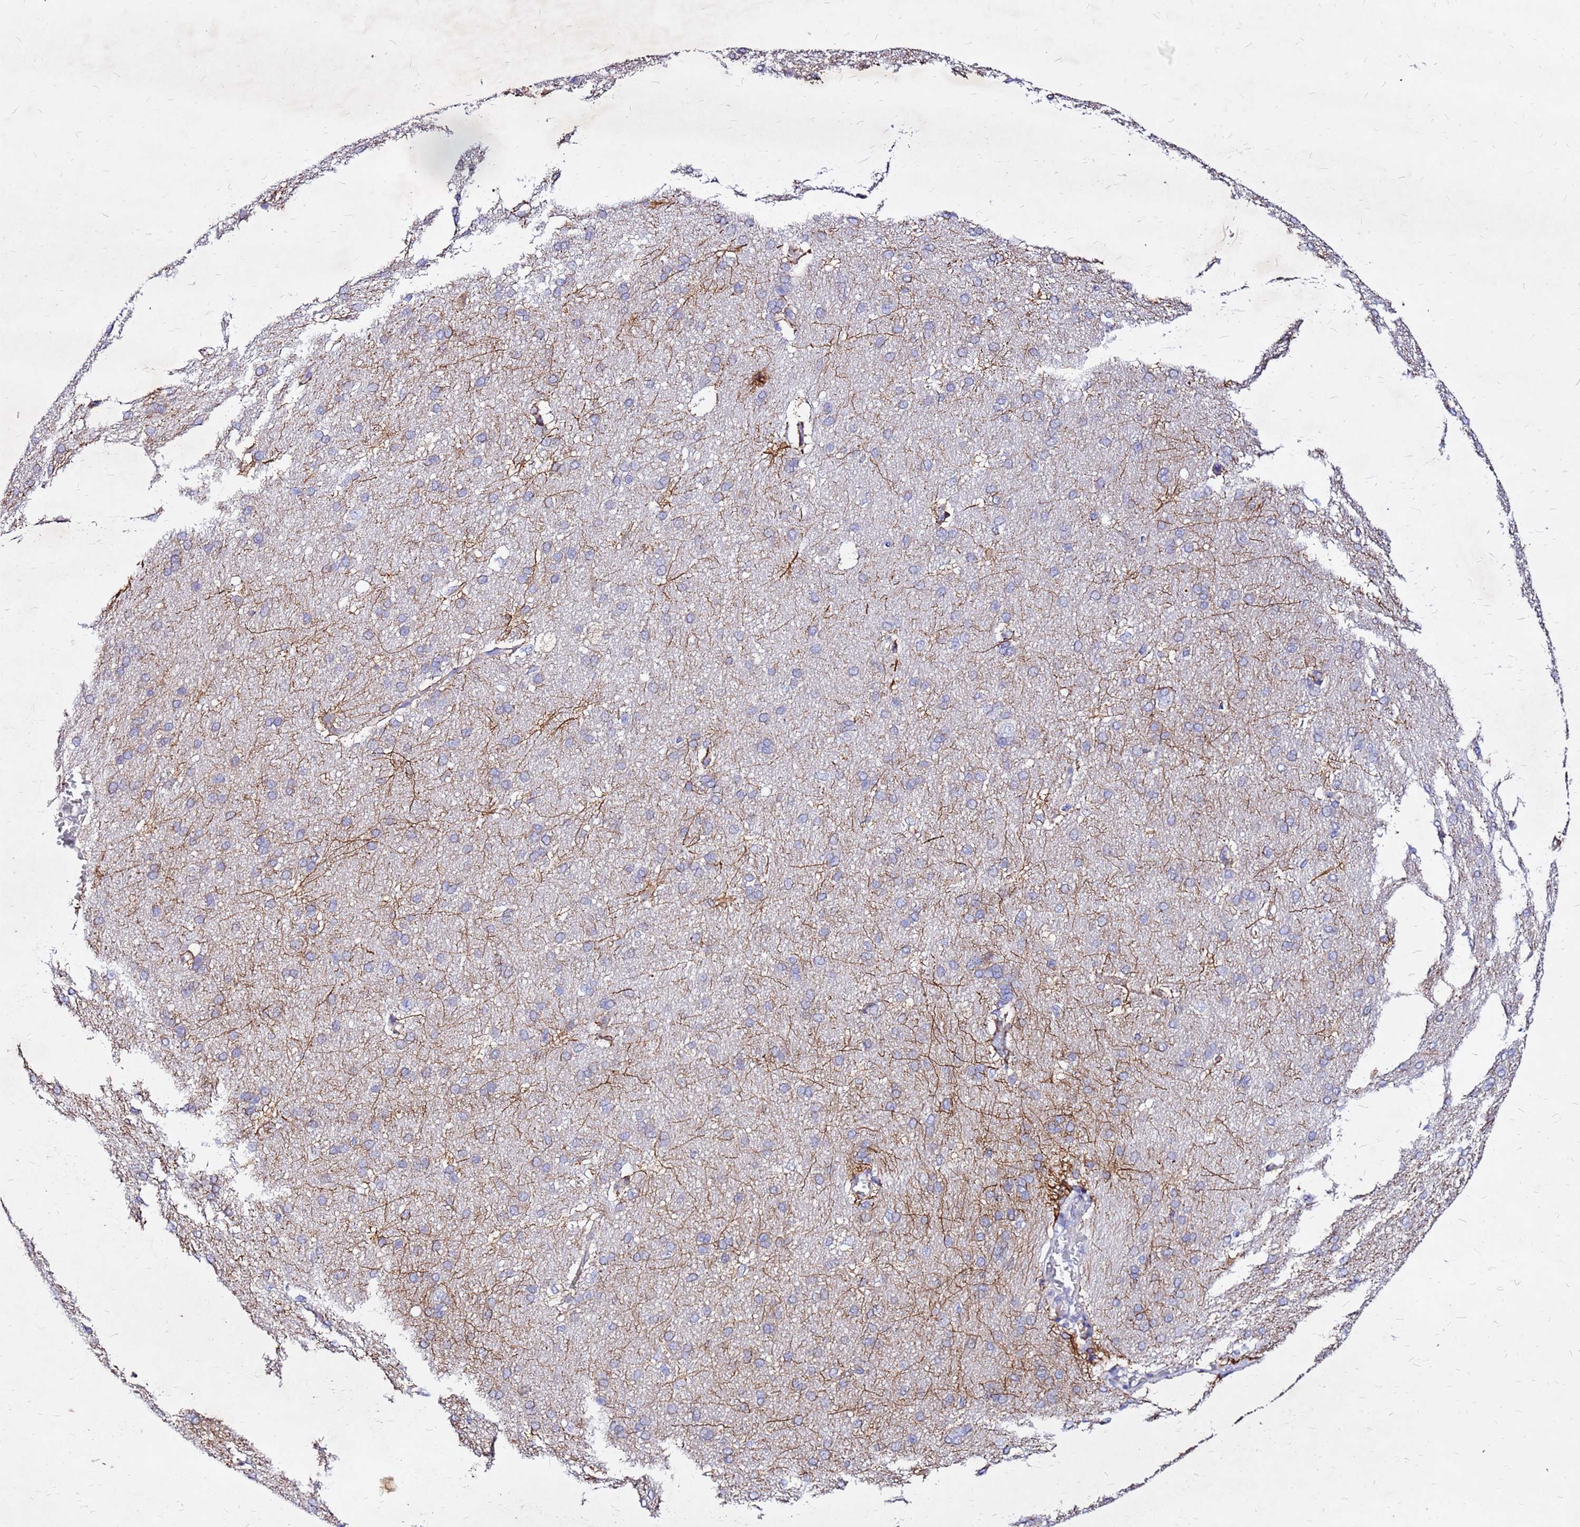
{"staining": {"intensity": "moderate", "quantity": "<25%", "location": "cytoplasmic/membranous"}, "tissue": "cerebral cortex", "cell_type": "Endothelial cells", "image_type": "normal", "snomed": [{"axis": "morphology", "description": "Normal tissue, NOS"}, {"axis": "topography", "description": "Cerebral cortex"}], "caption": "Immunohistochemistry staining of unremarkable cerebral cortex, which shows low levels of moderate cytoplasmic/membranous staining in approximately <25% of endothelial cells indicating moderate cytoplasmic/membranous protein positivity. The staining was performed using DAB (brown) for protein detection and nuclei were counterstained in hematoxylin (blue).", "gene": "COX14", "patient": {"sex": "male", "age": 62}}